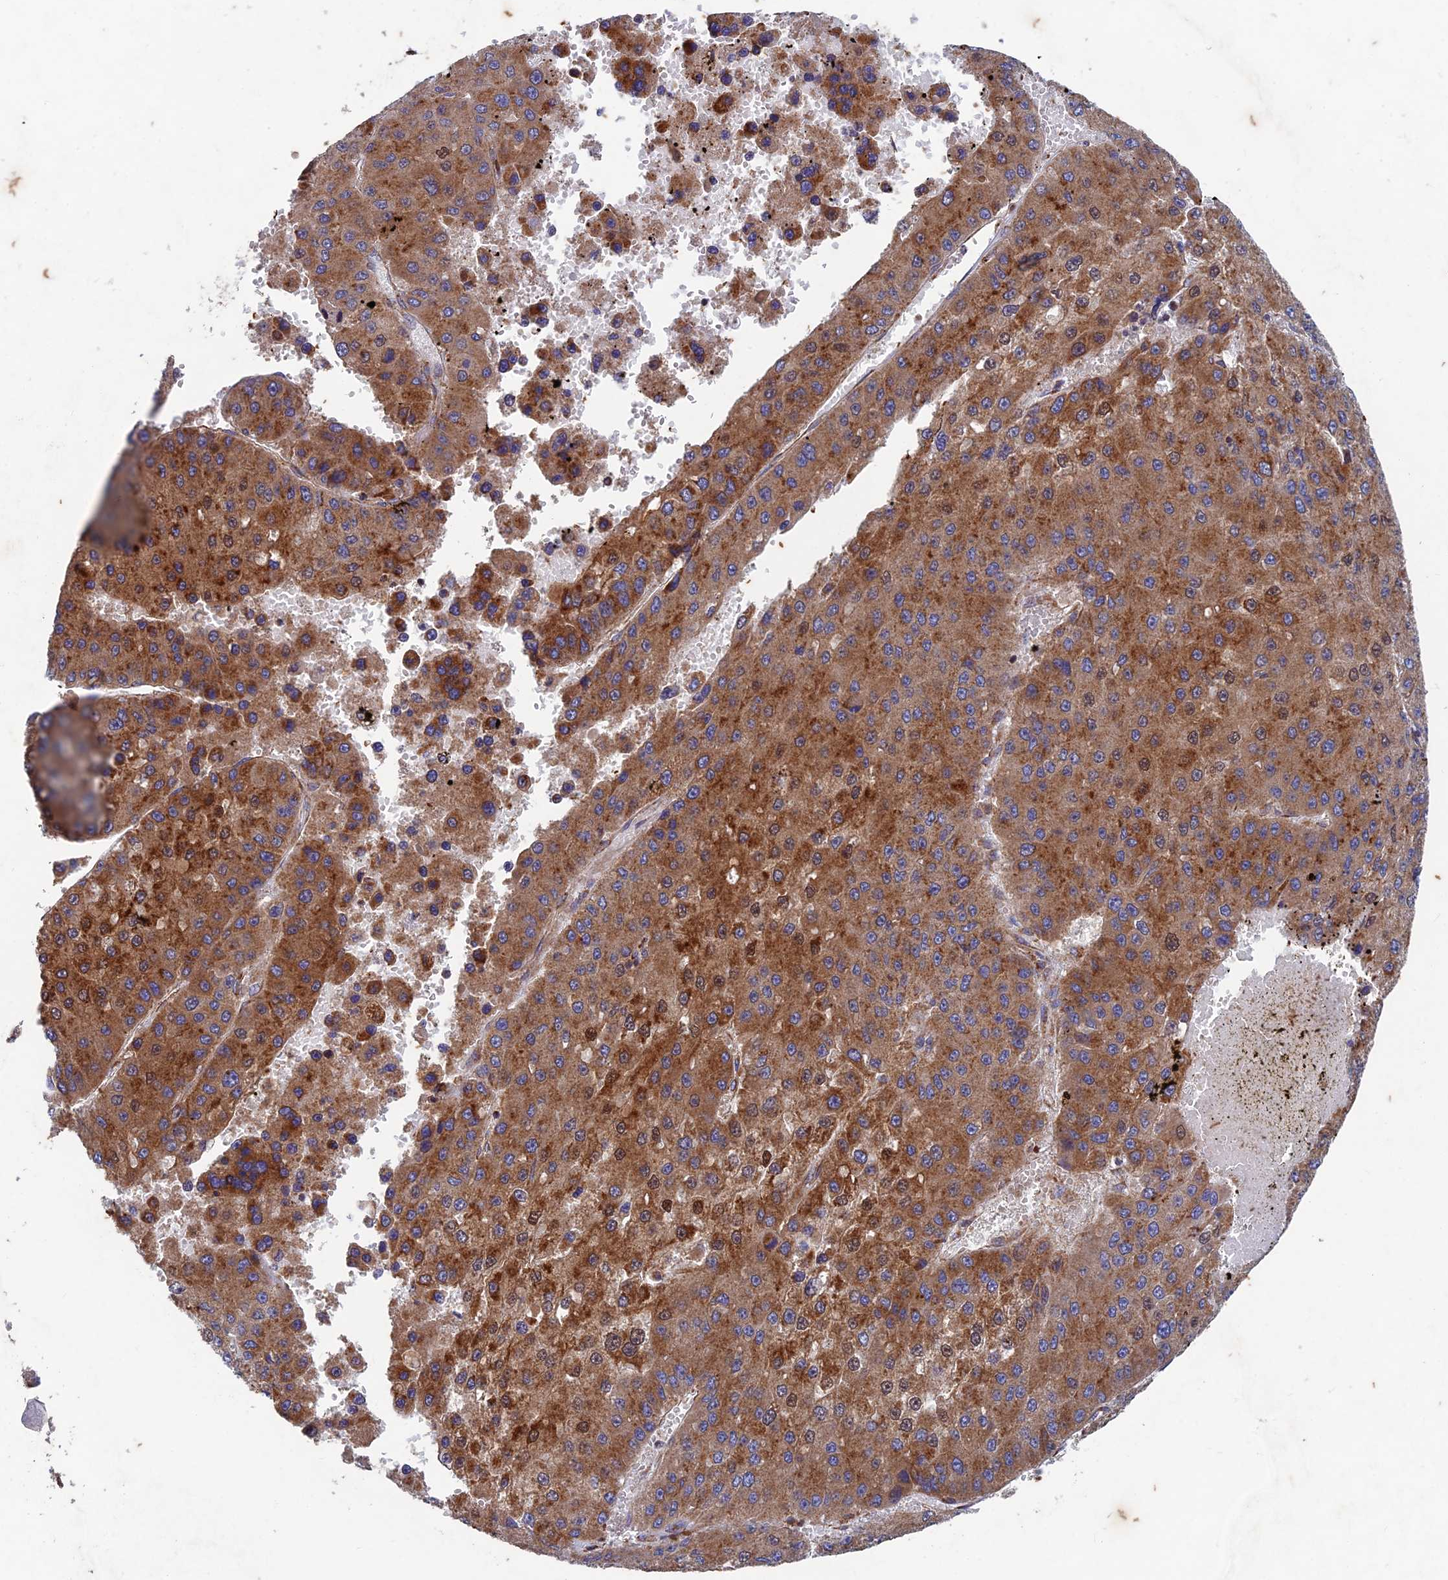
{"staining": {"intensity": "moderate", "quantity": ">75%", "location": "cytoplasmic/membranous"}, "tissue": "liver cancer", "cell_type": "Tumor cells", "image_type": "cancer", "snomed": [{"axis": "morphology", "description": "Carcinoma, Hepatocellular, NOS"}, {"axis": "topography", "description": "Liver"}], "caption": "Immunohistochemical staining of human liver cancer (hepatocellular carcinoma) displays medium levels of moderate cytoplasmic/membranous protein positivity in approximately >75% of tumor cells. The staining was performed using DAB, with brown indicating positive protein expression. Nuclei are stained blue with hematoxylin.", "gene": "AP4S1", "patient": {"sex": "female", "age": 73}}